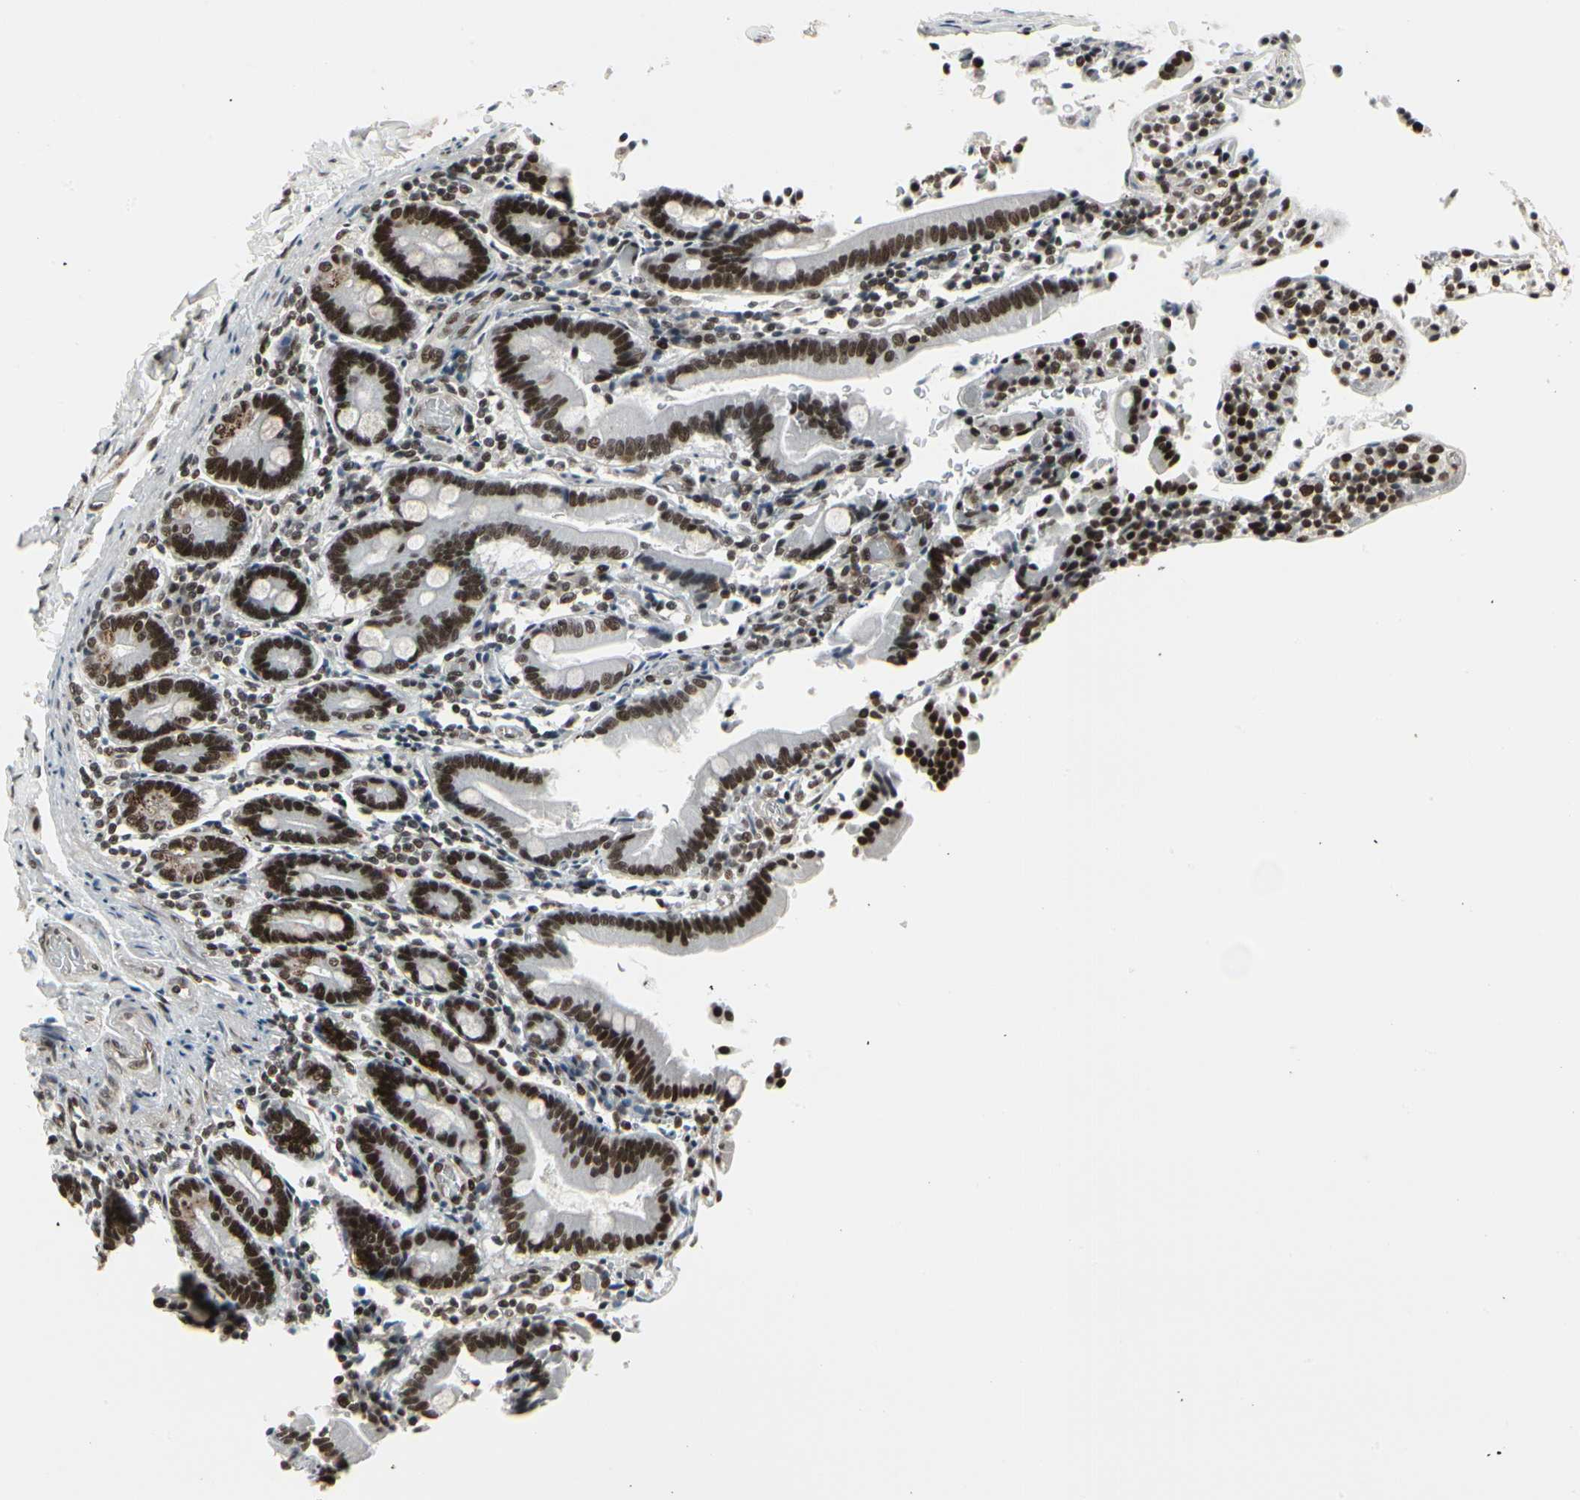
{"staining": {"intensity": "strong", "quantity": ">75%", "location": "nuclear"}, "tissue": "duodenum", "cell_type": "Glandular cells", "image_type": "normal", "snomed": [{"axis": "morphology", "description": "Normal tissue, NOS"}, {"axis": "topography", "description": "Duodenum"}], "caption": "Brown immunohistochemical staining in unremarkable duodenum displays strong nuclear staining in approximately >75% of glandular cells. The protein is shown in brown color, while the nuclei are stained blue.", "gene": "HMG20A", "patient": {"sex": "female", "age": 53}}